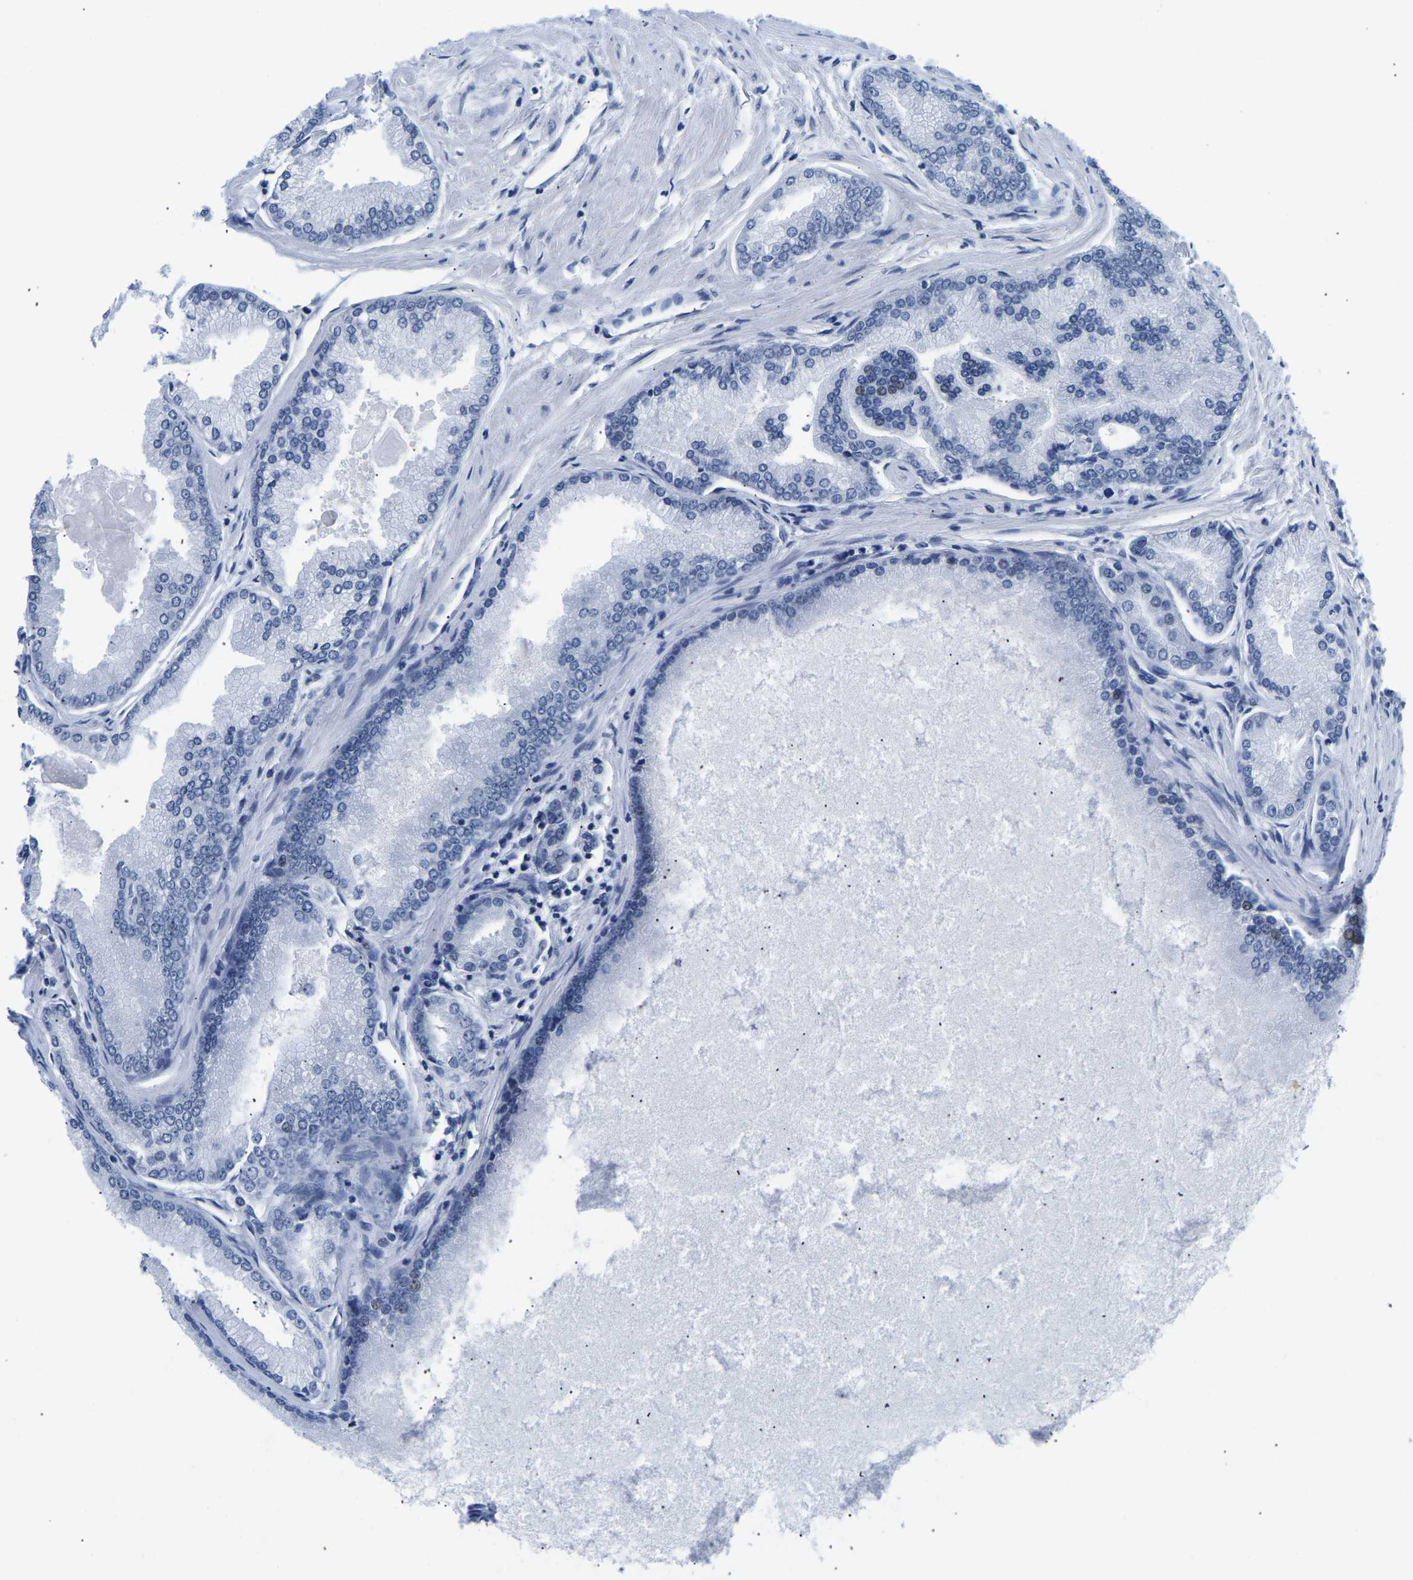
{"staining": {"intensity": "negative", "quantity": "none", "location": "none"}, "tissue": "prostate cancer", "cell_type": "Tumor cells", "image_type": "cancer", "snomed": [{"axis": "morphology", "description": "Adenocarcinoma, High grade"}, {"axis": "topography", "description": "Prostate"}], "caption": "Tumor cells show no significant protein expression in prostate adenocarcinoma (high-grade). (IHC, brightfield microscopy, high magnification).", "gene": "UPK3A", "patient": {"sex": "male", "age": 61}}